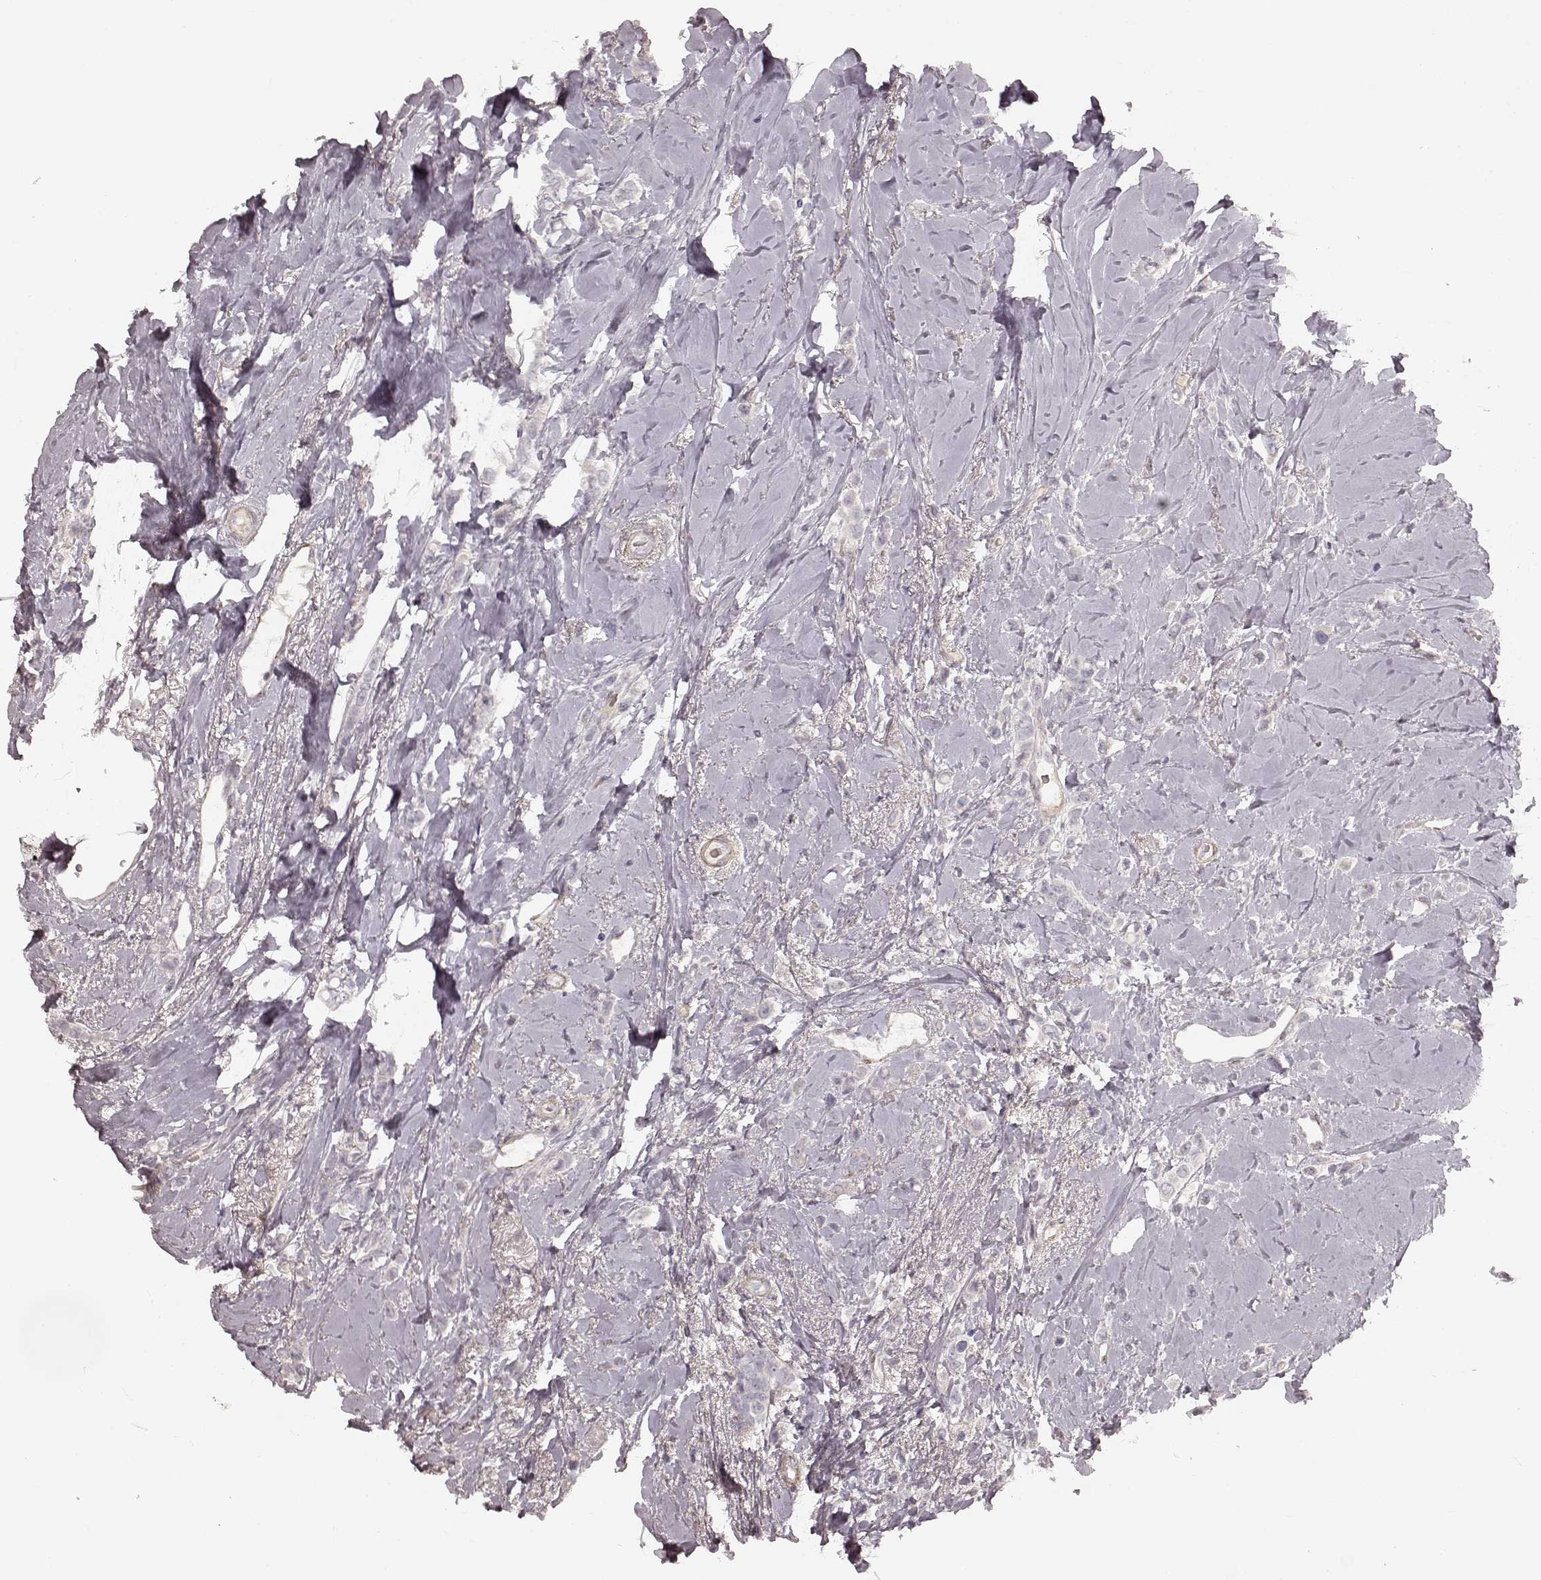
{"staining": {"intensity": "negative", "quantity": "none", "location": "none"}, "tissue": "breast cancer", "cell_type": "Tumor cells", "image_type": "cancer", "snomed": [{"axis": "morphology", "description": "Lobular carcinoma"}, {"axis": "topography", "description": "Breast"}], "caption": "This is an IHC image of human lobular carcinoma (breast). There is no expression in tumor cells.", "gene": "KCNJ9", "patient": {"sex": "female", "age": 66}}